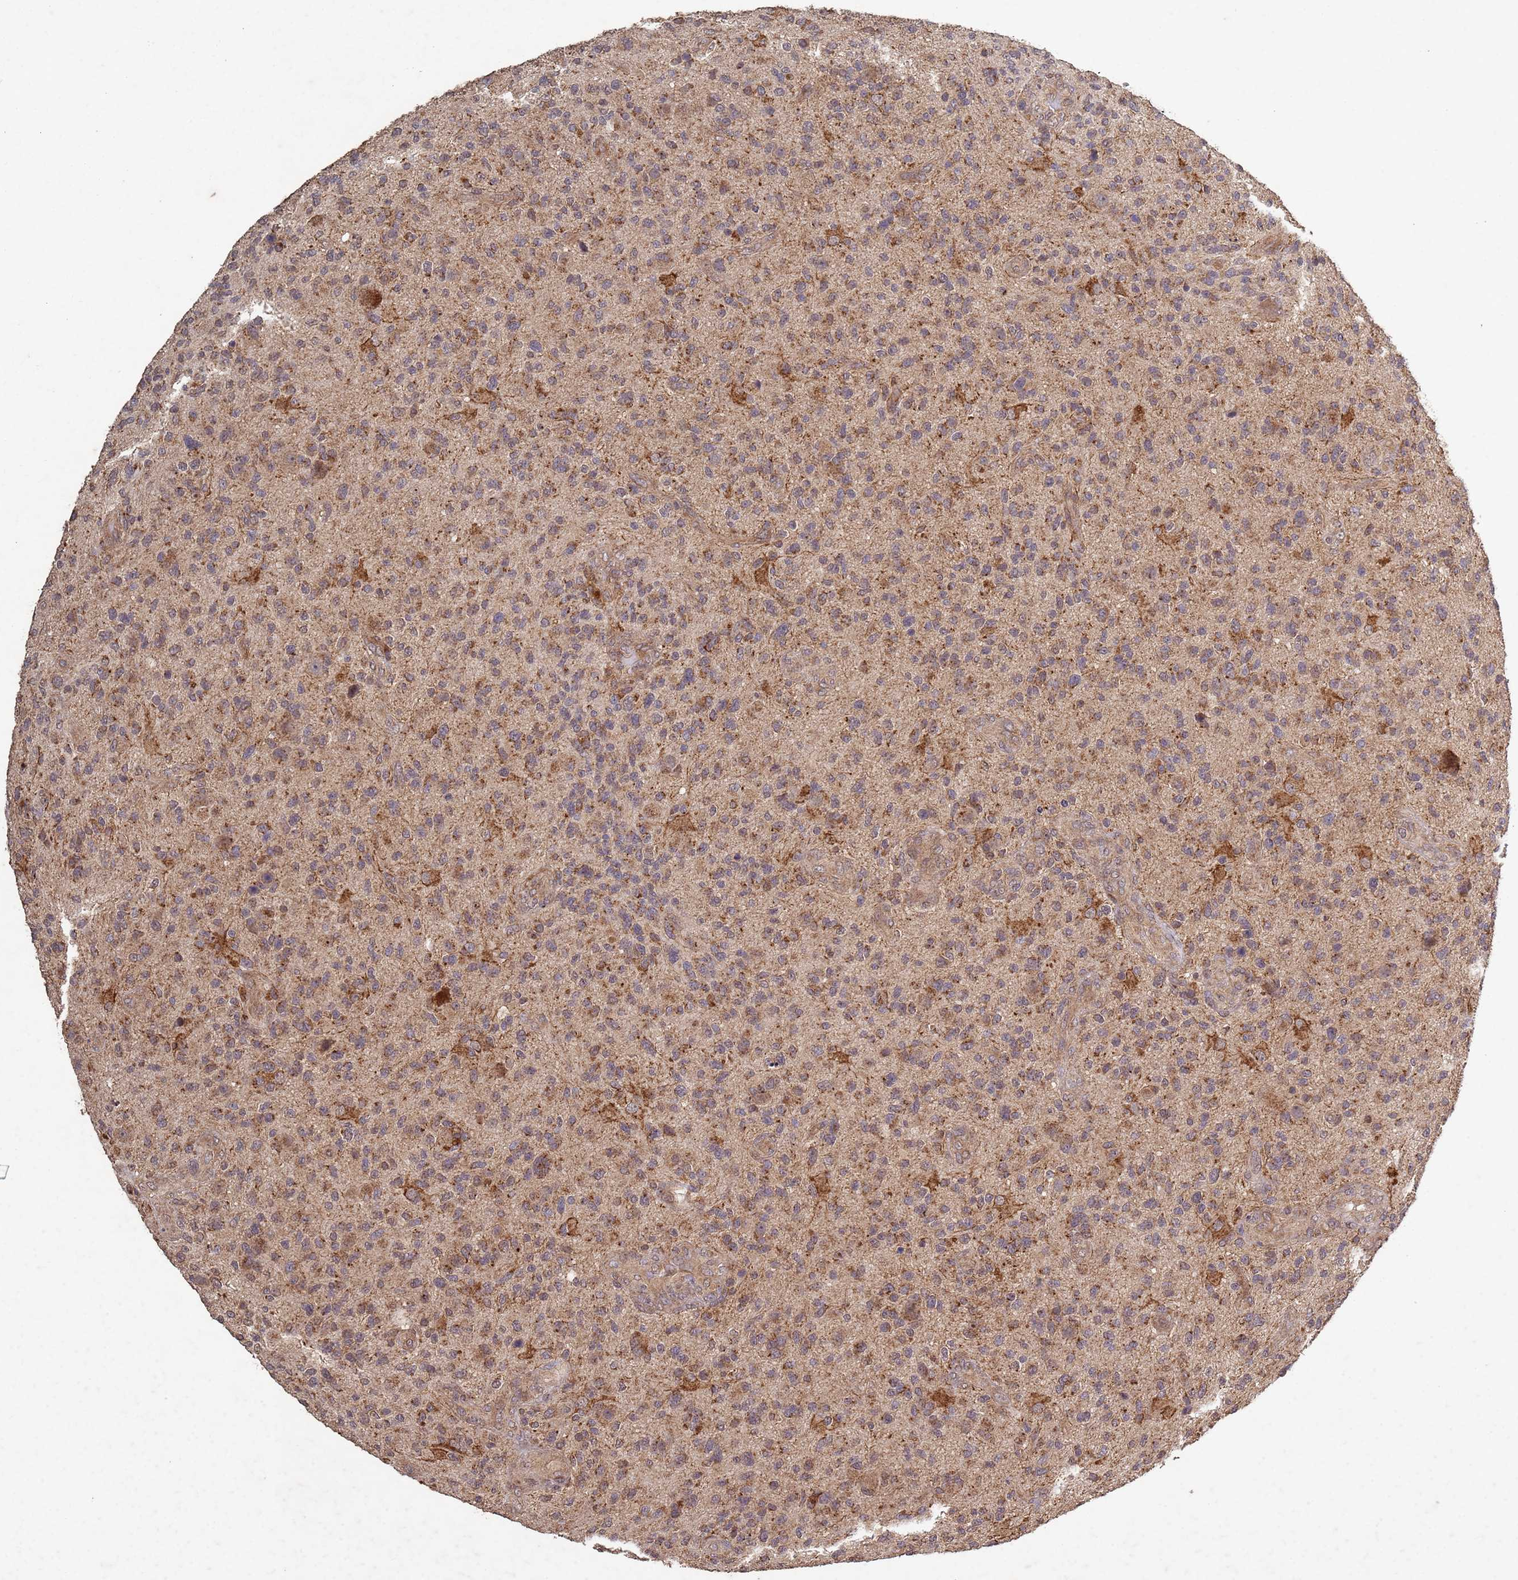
{"staining": {"intensity": "moderate", "quantity": ">75%", "location": "cytoplasmic/membranous"}, "tissue": "glioma", "cell_type": "Tumor cells", "image_type": "cancer", "snomed": [{"axis": "morphology", "description": "Glioma, malignant, High grade"}, {"axis": "topography", "description": "Brain"}], "caption": "DAB (3,3'-diaminobenzidine) immunohistochemical staining of human glioma displays moderate cytoplasmic/membranous protein staining in about >75% of tumor cells.", "gene": "FASTKD1", "patient": {"sex": "male", "age": 47}}